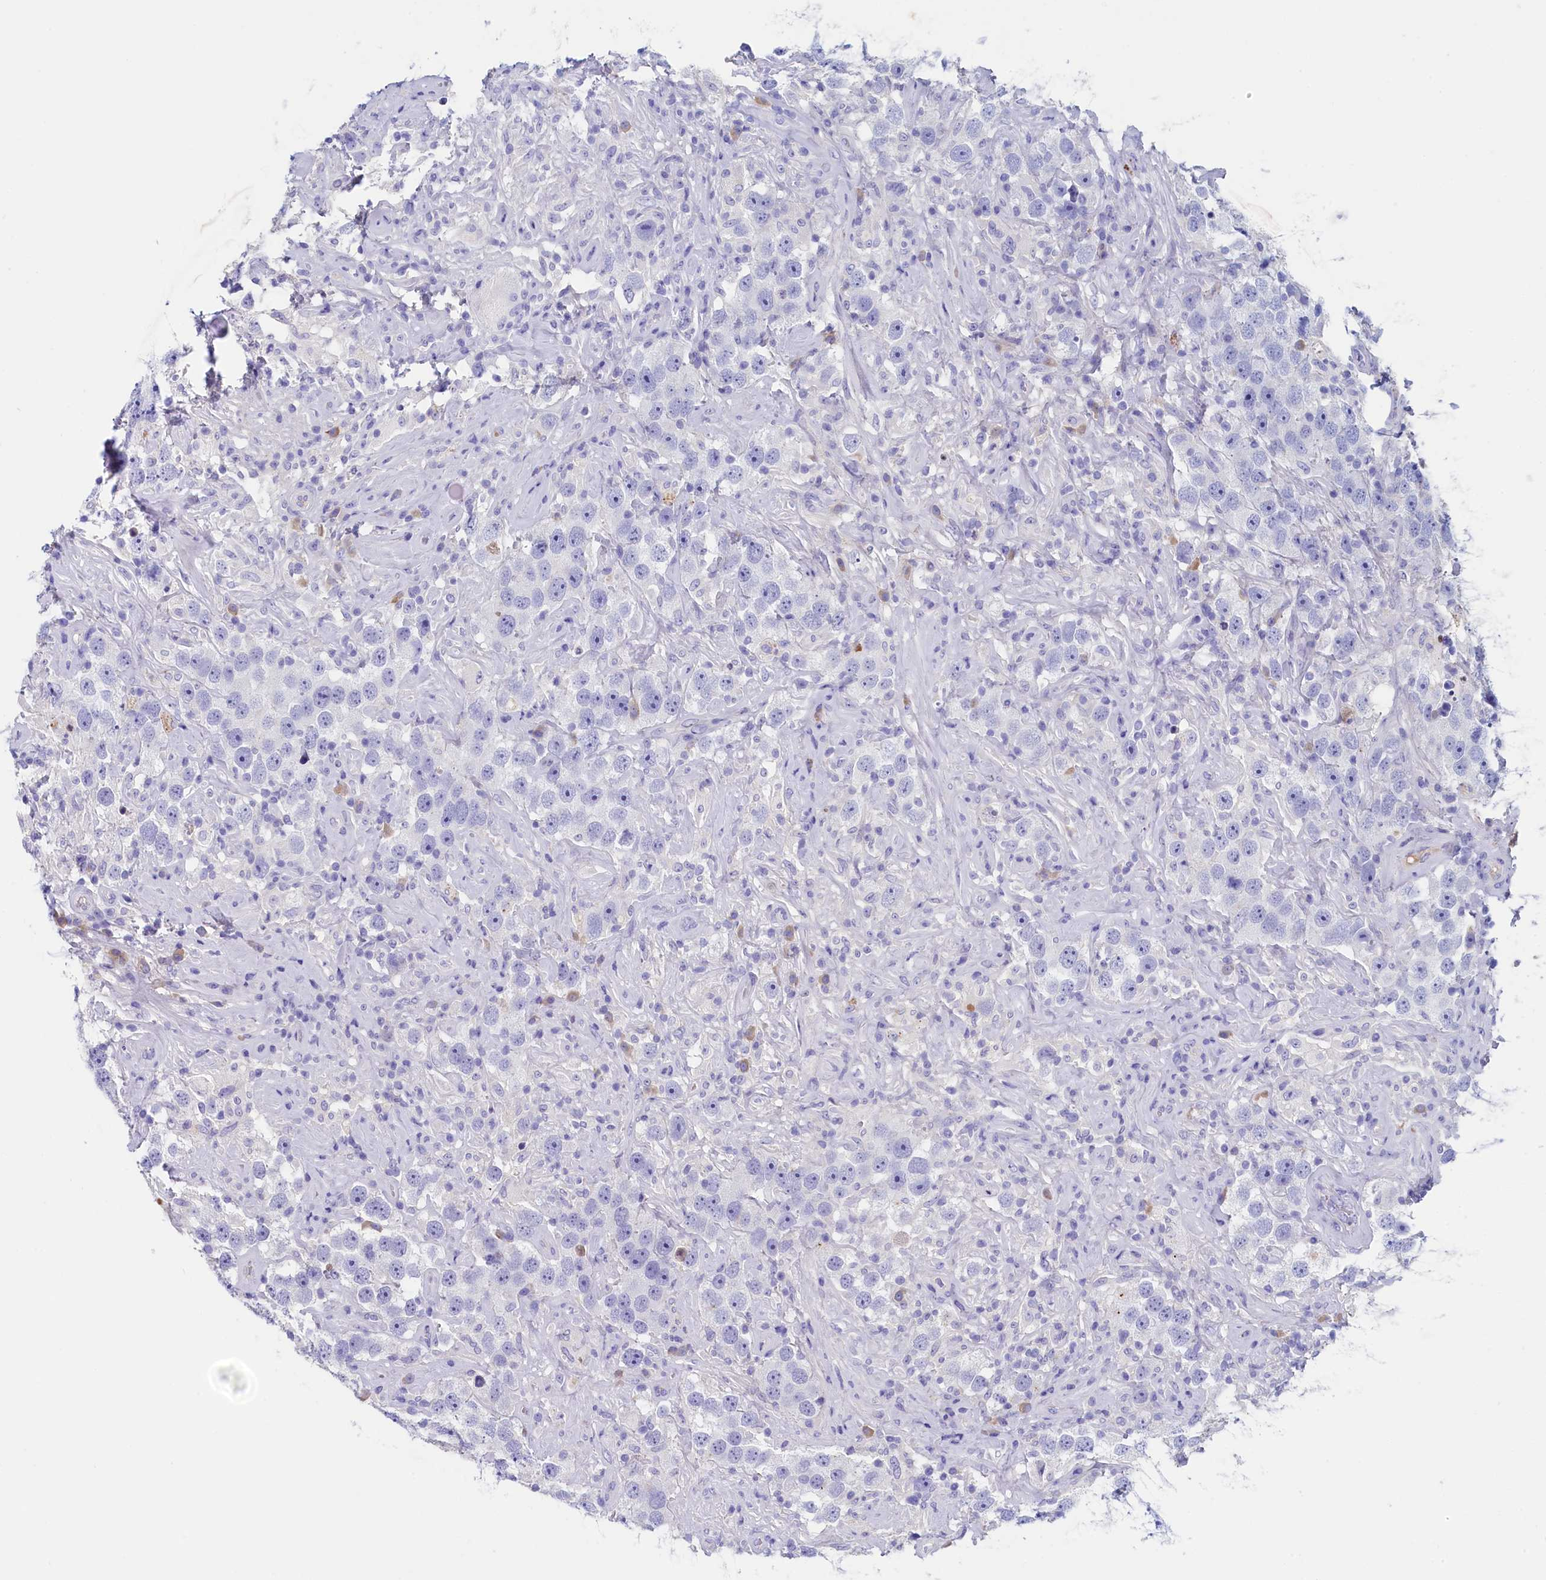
{"staining": {"intensity": "negative", "quantity": "none", "location": "none"}, "tissue": "testis cancer", "cell_type": "Tumor cells", "image_type": "cancer", "snomed": [{"axis": "morphology", "description": "Seminoma, NOS"}, {"axis": "topography", "description": "Testis"}], "caption": "A micrograph of human seminoma (testis) is negative for staining in tumor cells.", "gene": "GUCA1C", "patient": {"sex": "male", "age": 49}}